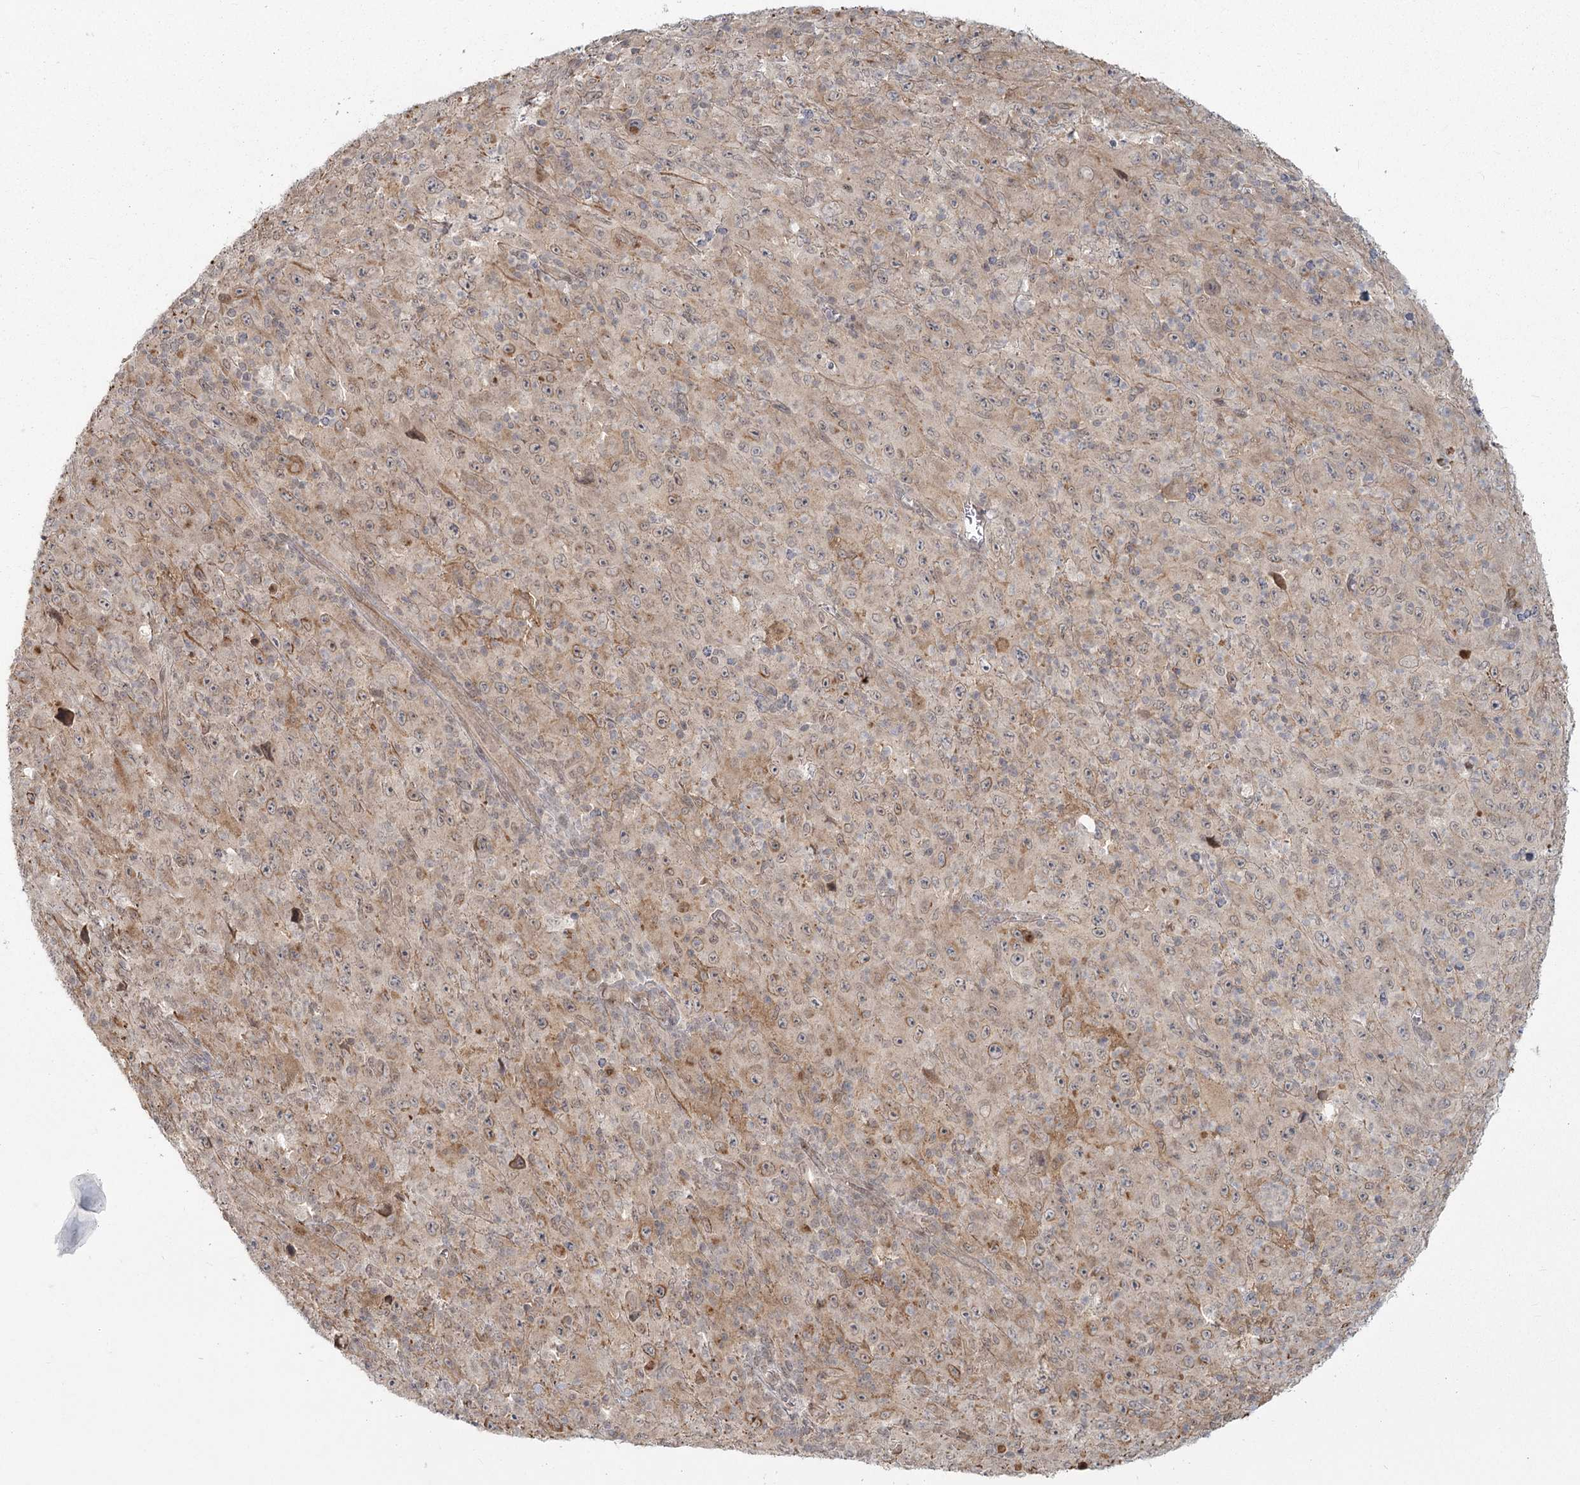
{"staining": {"intensity": "weak", "quantity": ">75%", "location": "cytoplasmic/membranous"}, "tissue": "melanoma", "cell_type": "Tumor cells", "image_type": "cancer", "snomed": [{"axis": "morphology", "description": "Malignant melanoma, Metastatic site"}, {"axis": "topography", "description": "Skin"}], "caption": "About >75% of tumor cells in human melanoma exhibit weak cytoplasmic/membranous protein expression as visualized by brown immunohistochemical staining.", "gene": "AP2M1", "patient": {"sex": "female", "age": 56}}